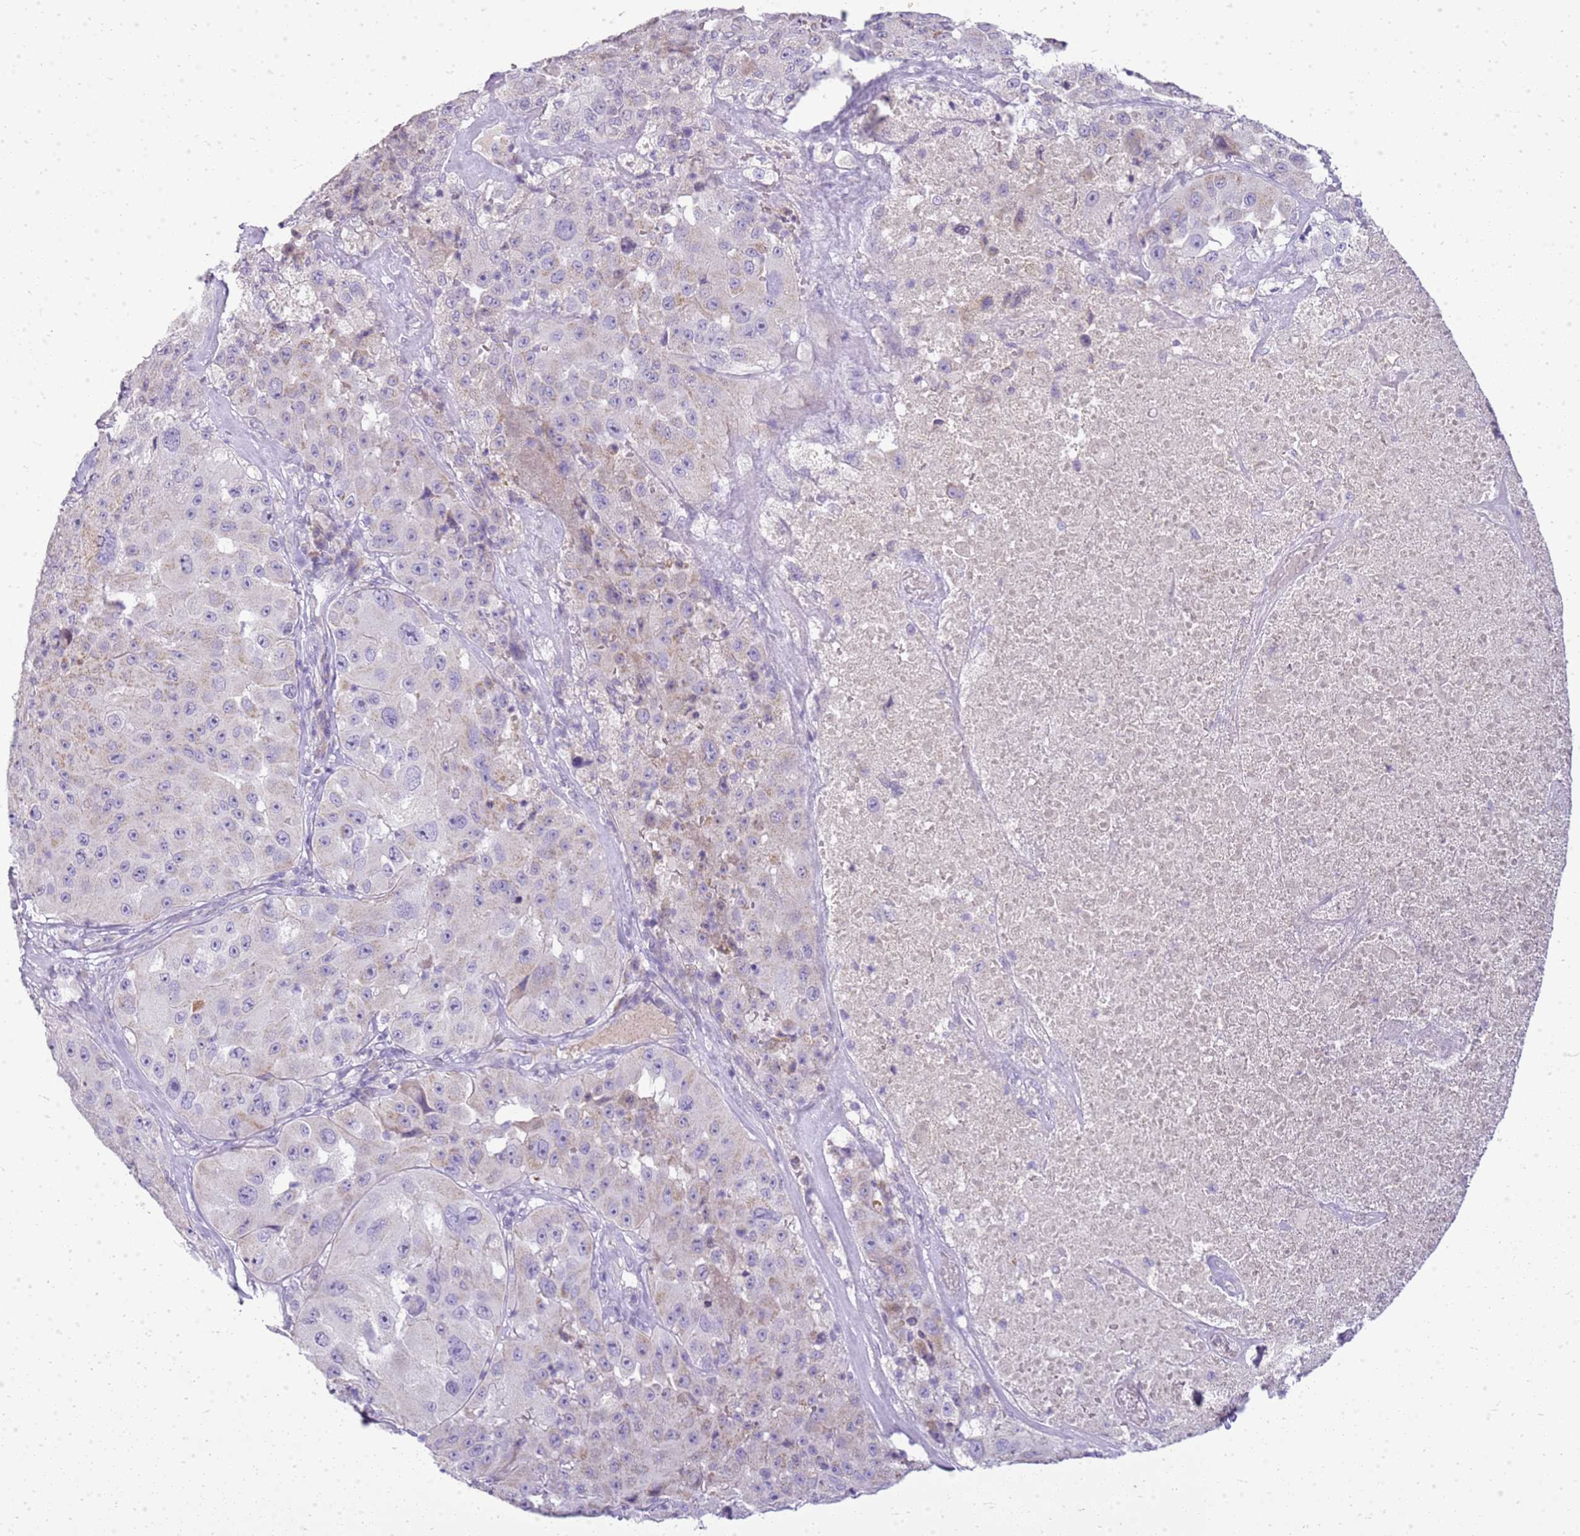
{"staining": {"intensity": "negative", "quantity": "none", "location": "none"}, "tissue": "melanoma", "cell_type": "Tumor cells", "image_type": "cancer", "snomed": [{"axis": "morphology", "description": "Malignant melanoma, Metastatic site"}, {"axis": "topography", "description": "Lymph node"}], "caption": "Human melanoma stained for a protein using immunohistochemistry (IHC) demonstrates no staining in tumor cells.", "gene": "FABP2", "patient": {"sex": "male", "age": 62}}